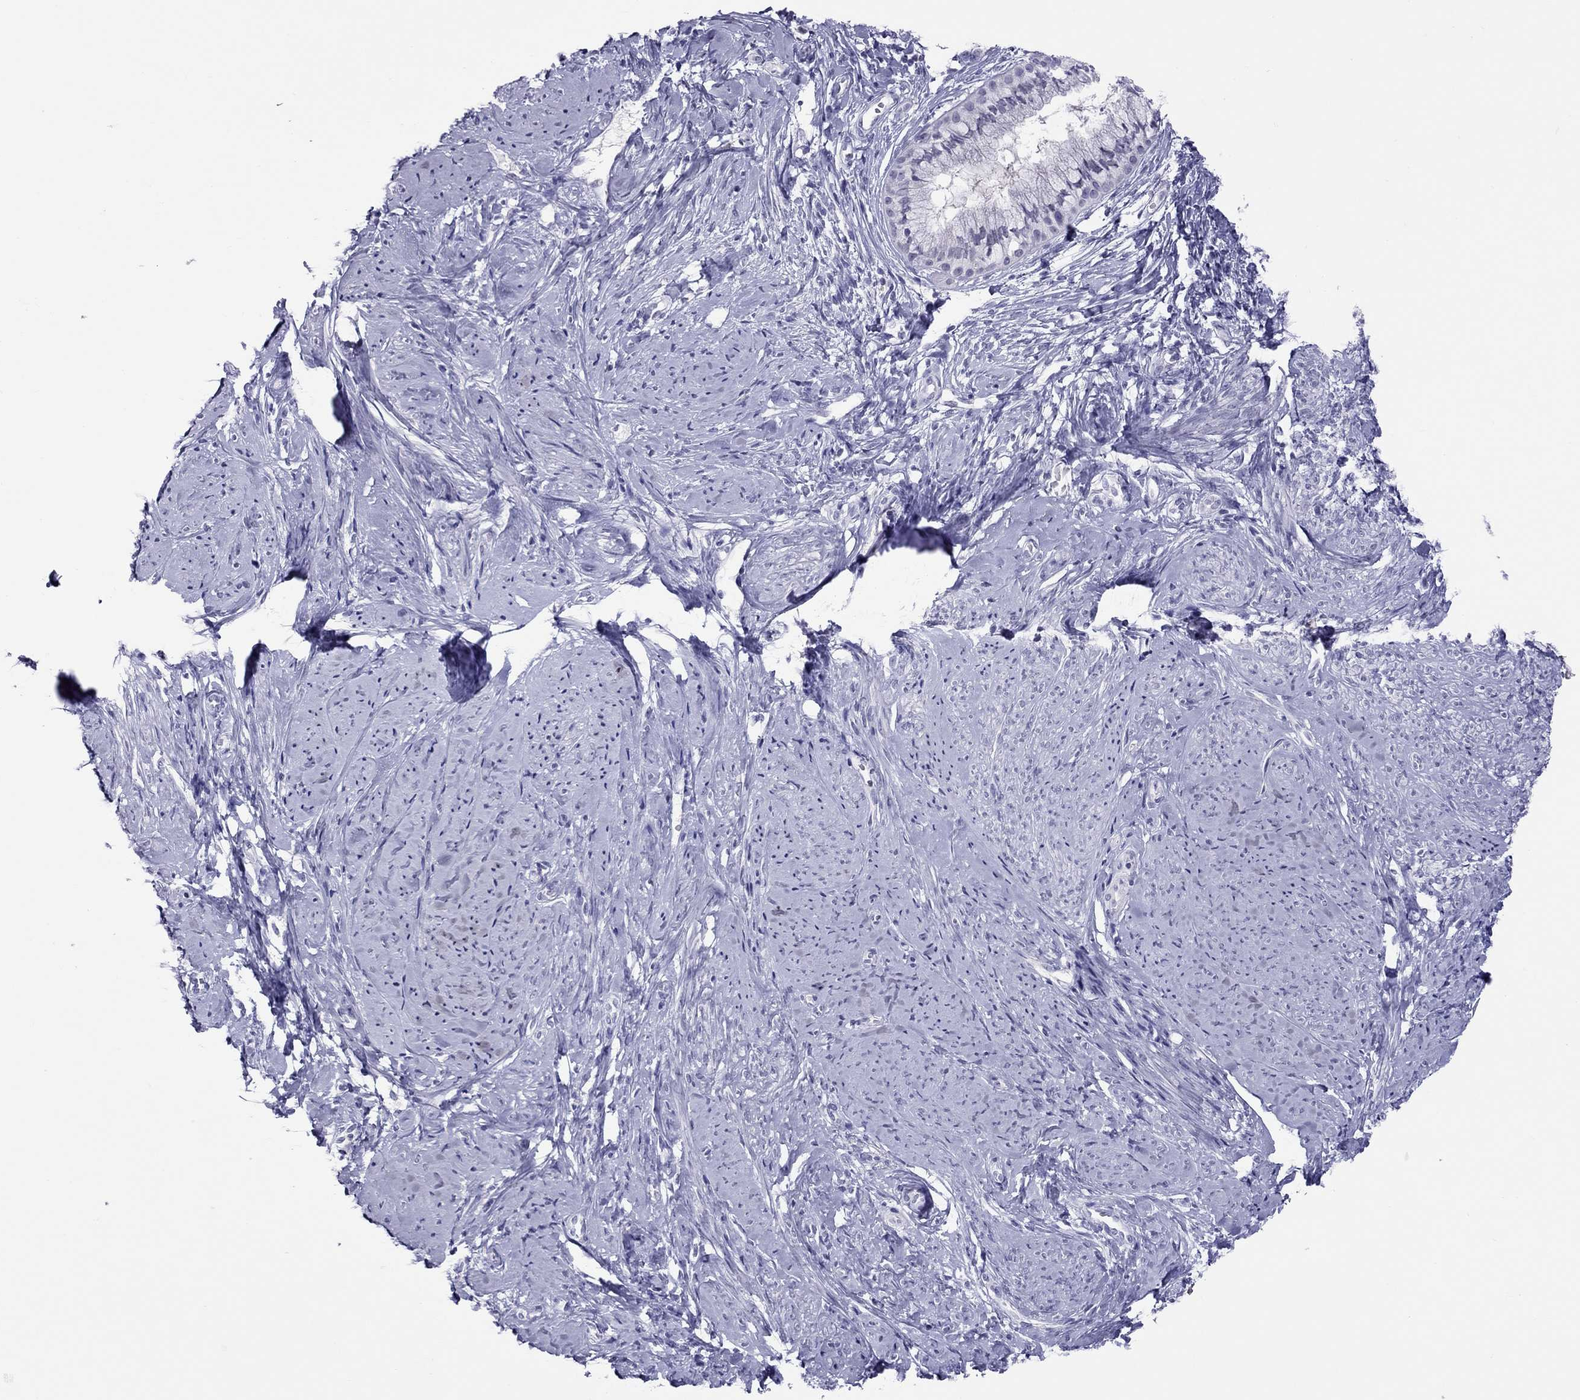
{"staining": {"intensity": "negative", "quantity": "none", "location": "none"}, "tissue": "smooth muscle", "cell_type": "Smooth muscle cells", "image_type": "normal", "snomed": [{"axis": "morphology", "description": "Normal tissue, NOS"}, {"axis": "topography", "description": "Smooth muscle"}], "caption": "Smooth muscle cells show no significant protein staining in benign smooth muscle.", "gene": "CHRNB3", "patient": {"sex": "female", "age": 48}}